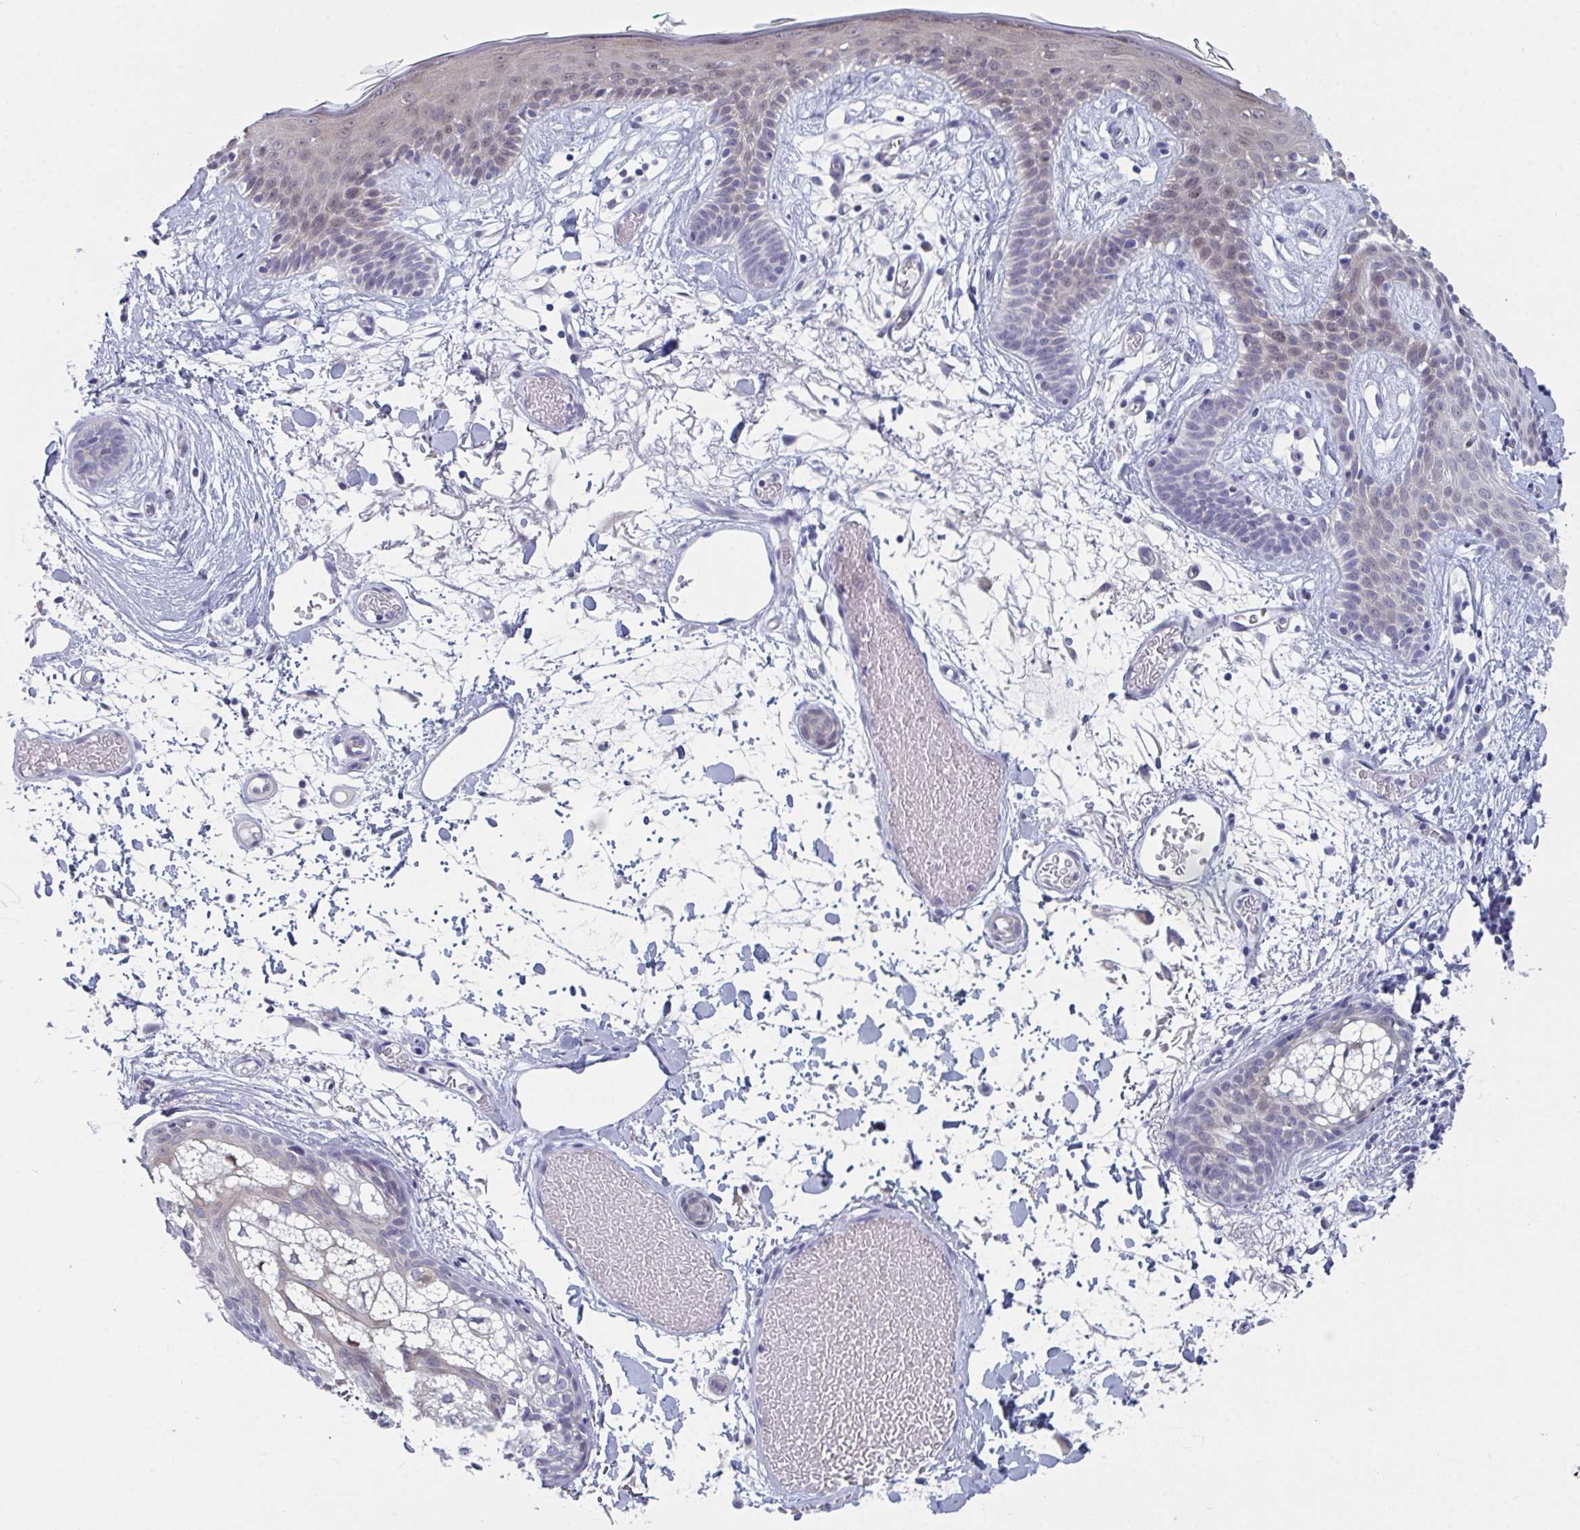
{"staining": {"intensity": "negative", "quantity": "none", "location": "none"}, "tissue": "skin", "cell_type": "Fibroblasts", "image_type": "normal", "snomed": [{"axis": "morphology", "description": "Normal tissue, NOS"}, {"axis": "topography", "description": "Skin"}], "caption": "The micrograph reveals no staining of fibroblasts in unremarkable skin.", "gene": "CENPT", "patient": {"sex": "male", "age": 79}}